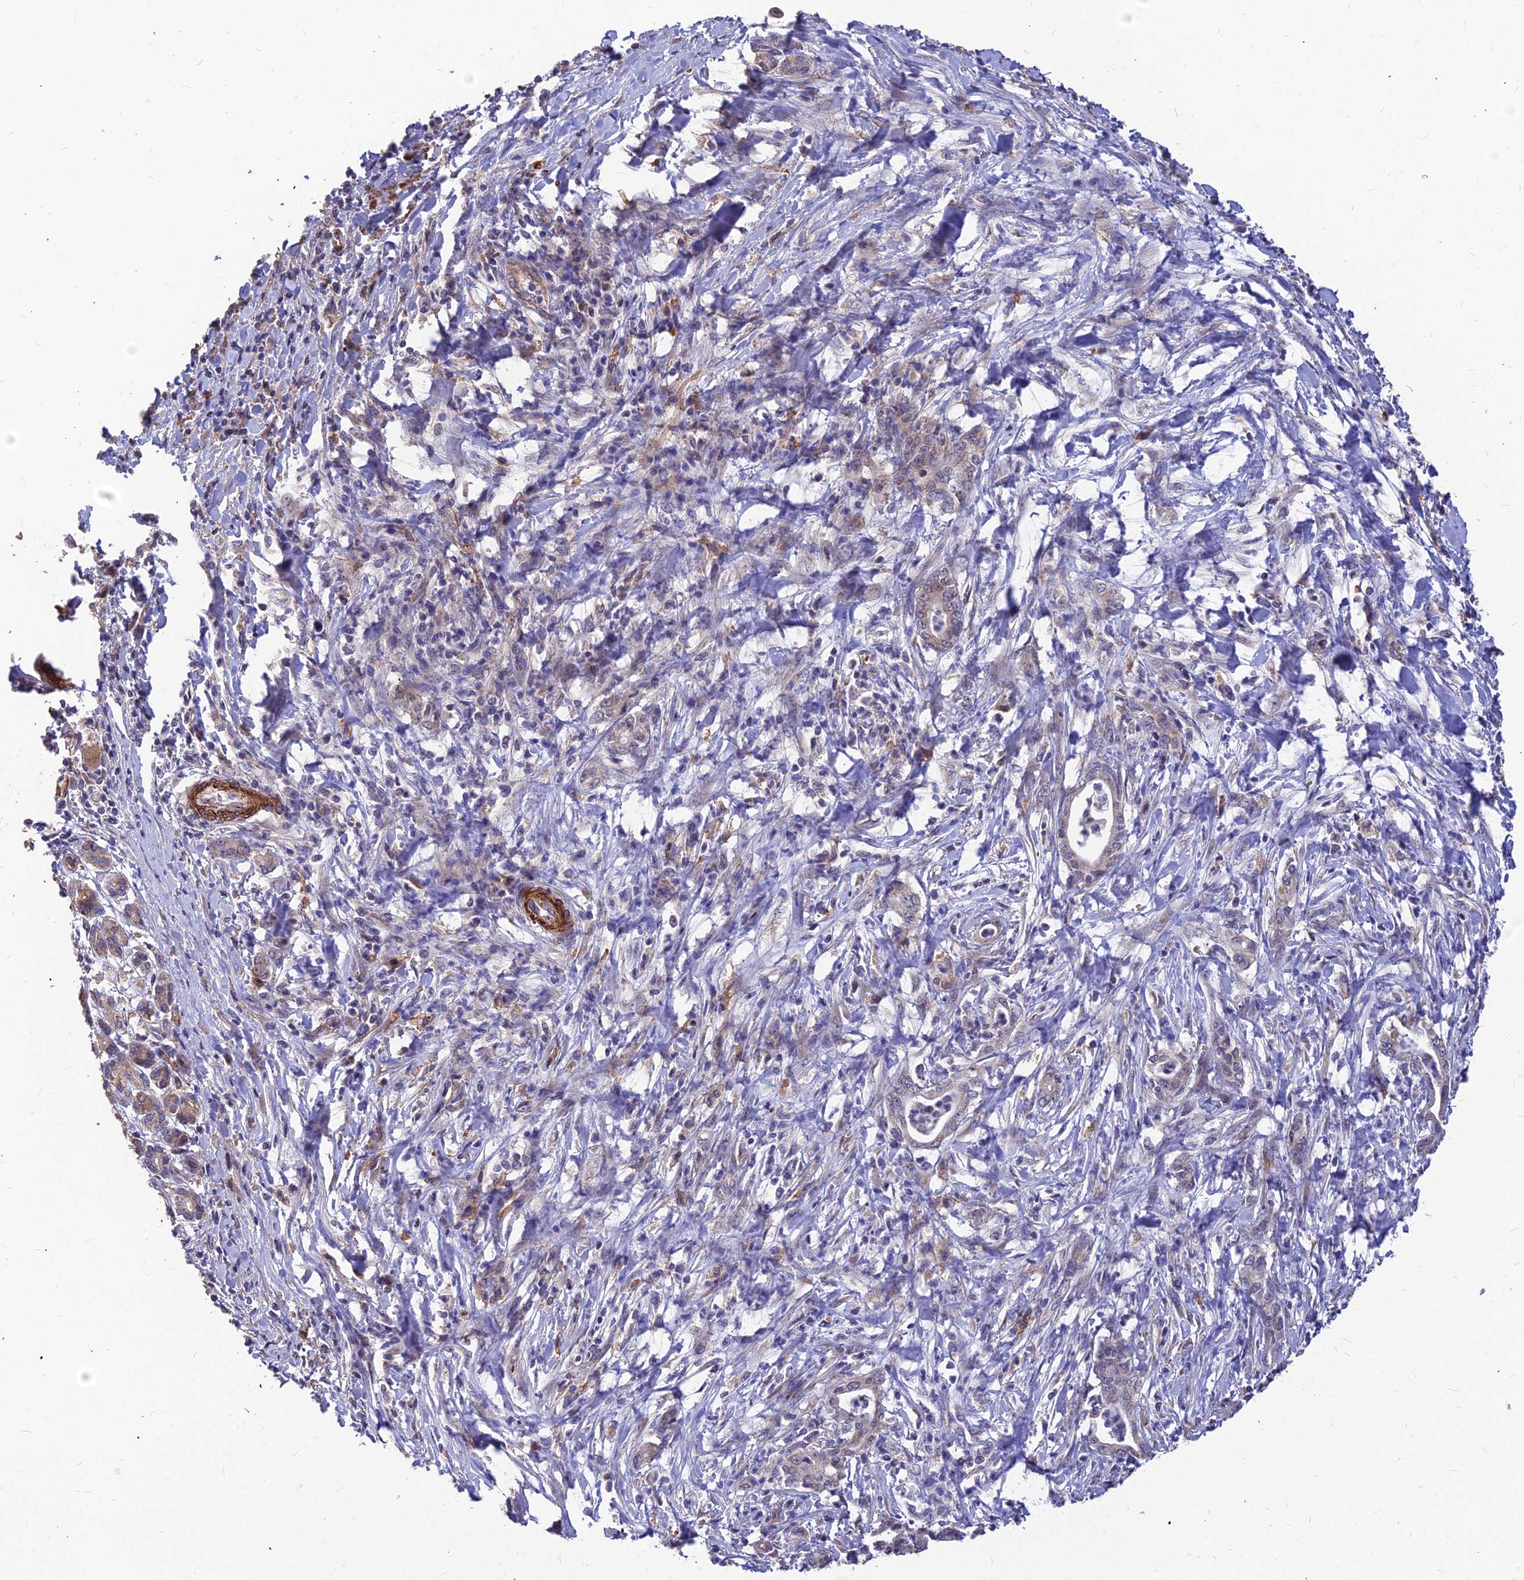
{"staining": {"intensity": "weak", "quantity": "<25%", "location": "cytoplasmic/membranous"}, "tissue": "pancreatic cancer", "cell_type": "Tumor cells", "image_type": "cancer", "snomed": [{"axis": "morphology", "description": "Normal tissue, NOS"}, {"axis": "morphology", "description": "Adenocarcinoma, NOS"}, {"axis": "topography", "description": "Pancreas"}], "caption": "An image of pancreatic cancer (adenocarcinoma) stained for a protein reveals no brown staining in tumor cells.", "gene": "LEKR1", "patient": {"sex": "female", "age": 55}}